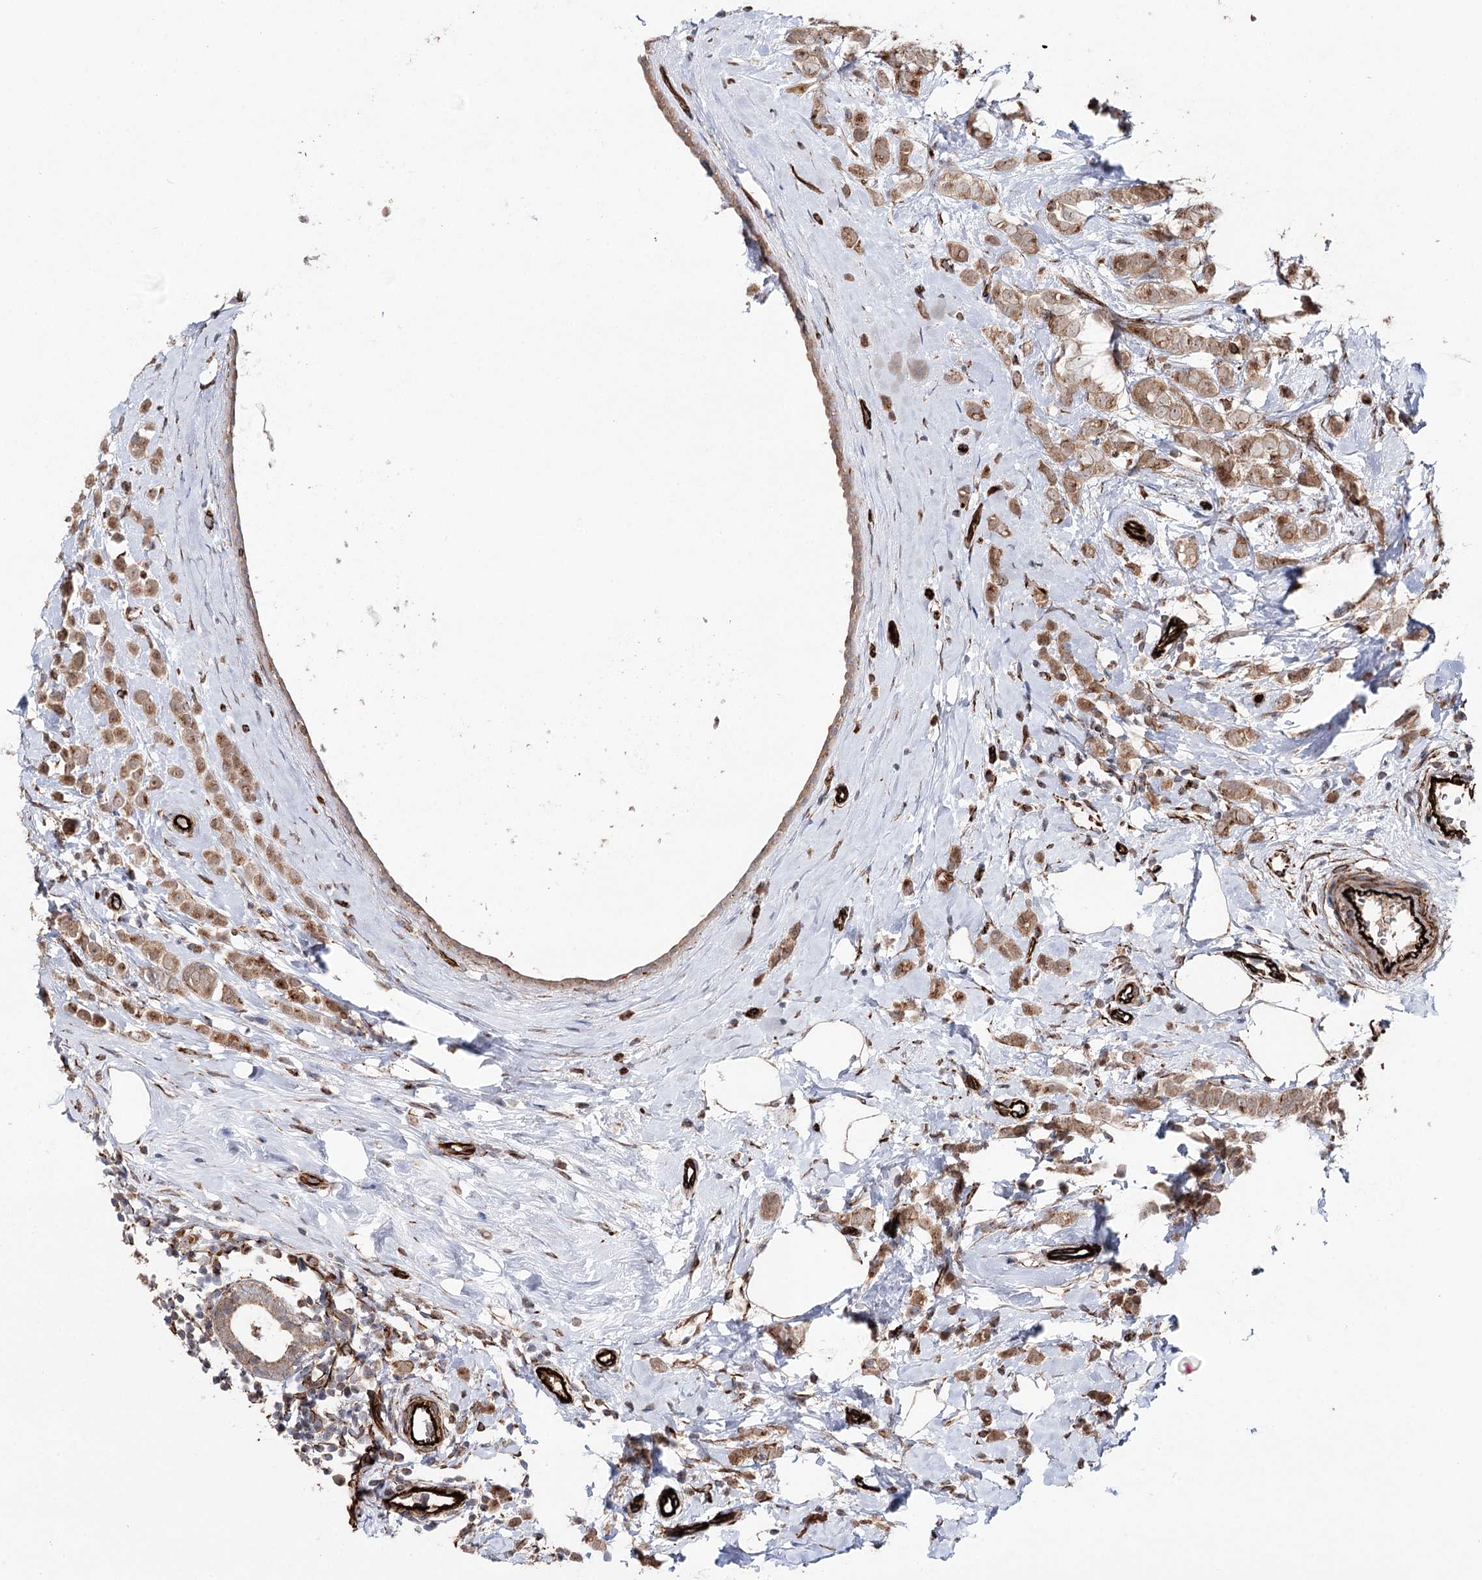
{"staining": {"intensity": "moderate", "quantity": ">75%", "location": "cytoplasmic/membranous,nuclear"}, "tissue": "breast cancer", "cell_type": "Tumor cells", "image_type": "cancer", "snomed": [{"axis": "morphology", "description": "Lobular carcinoma"}, {"axis": "topography", "description": "Breast"}], "caption": "Immunohistochemical staining of human breast lobular carcinoma demonstrates medium levels of moderate cytoplasmic/membranous and nuclear protein positivity in approximately >75% of tumor cells. (Brightfield microscopy of DAB IHC at high magnification).", "gene": "MIB1", "patient": {"sex": "female", "age": 47}}